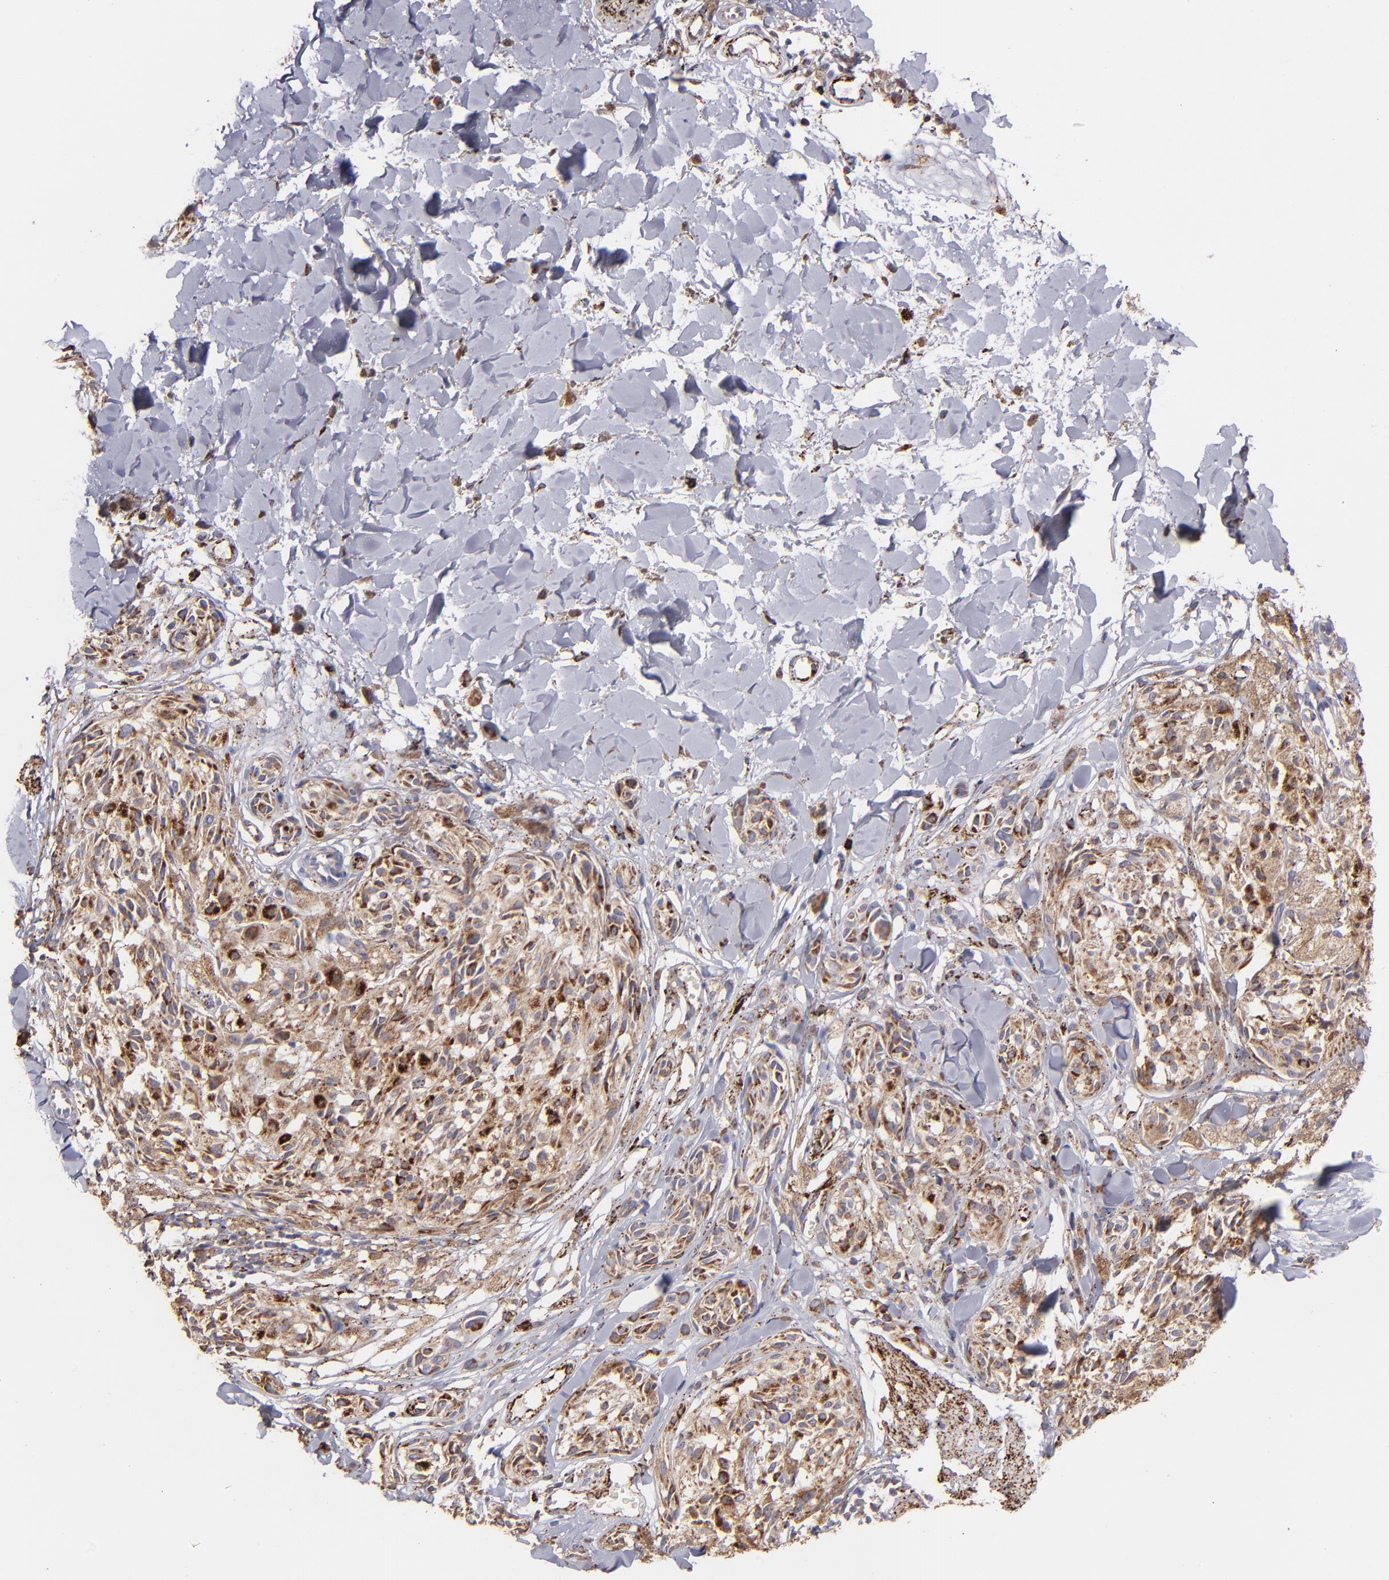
{"staining": {"intensity": "moderate", "quantity": ">75%", "location": "cytoplasmic/membranous"}, "tissue": "melanoma", "cell_type": "Tumor cells", "image_type": "cancer", "snomed": [{"axis": "morphology", "description": "Malignant melanoma, Metastatic site"}, {"axis": "topography", "description": "Skin"}], "caption": "There is medium levels of moderate cytoplasmic/membranous staining in tumor cells of melanoma, as demonstrated by immunohistochemical staining (brown color).", "gene": "MAOB", "patient": {"sex": "female", "age": 66}}